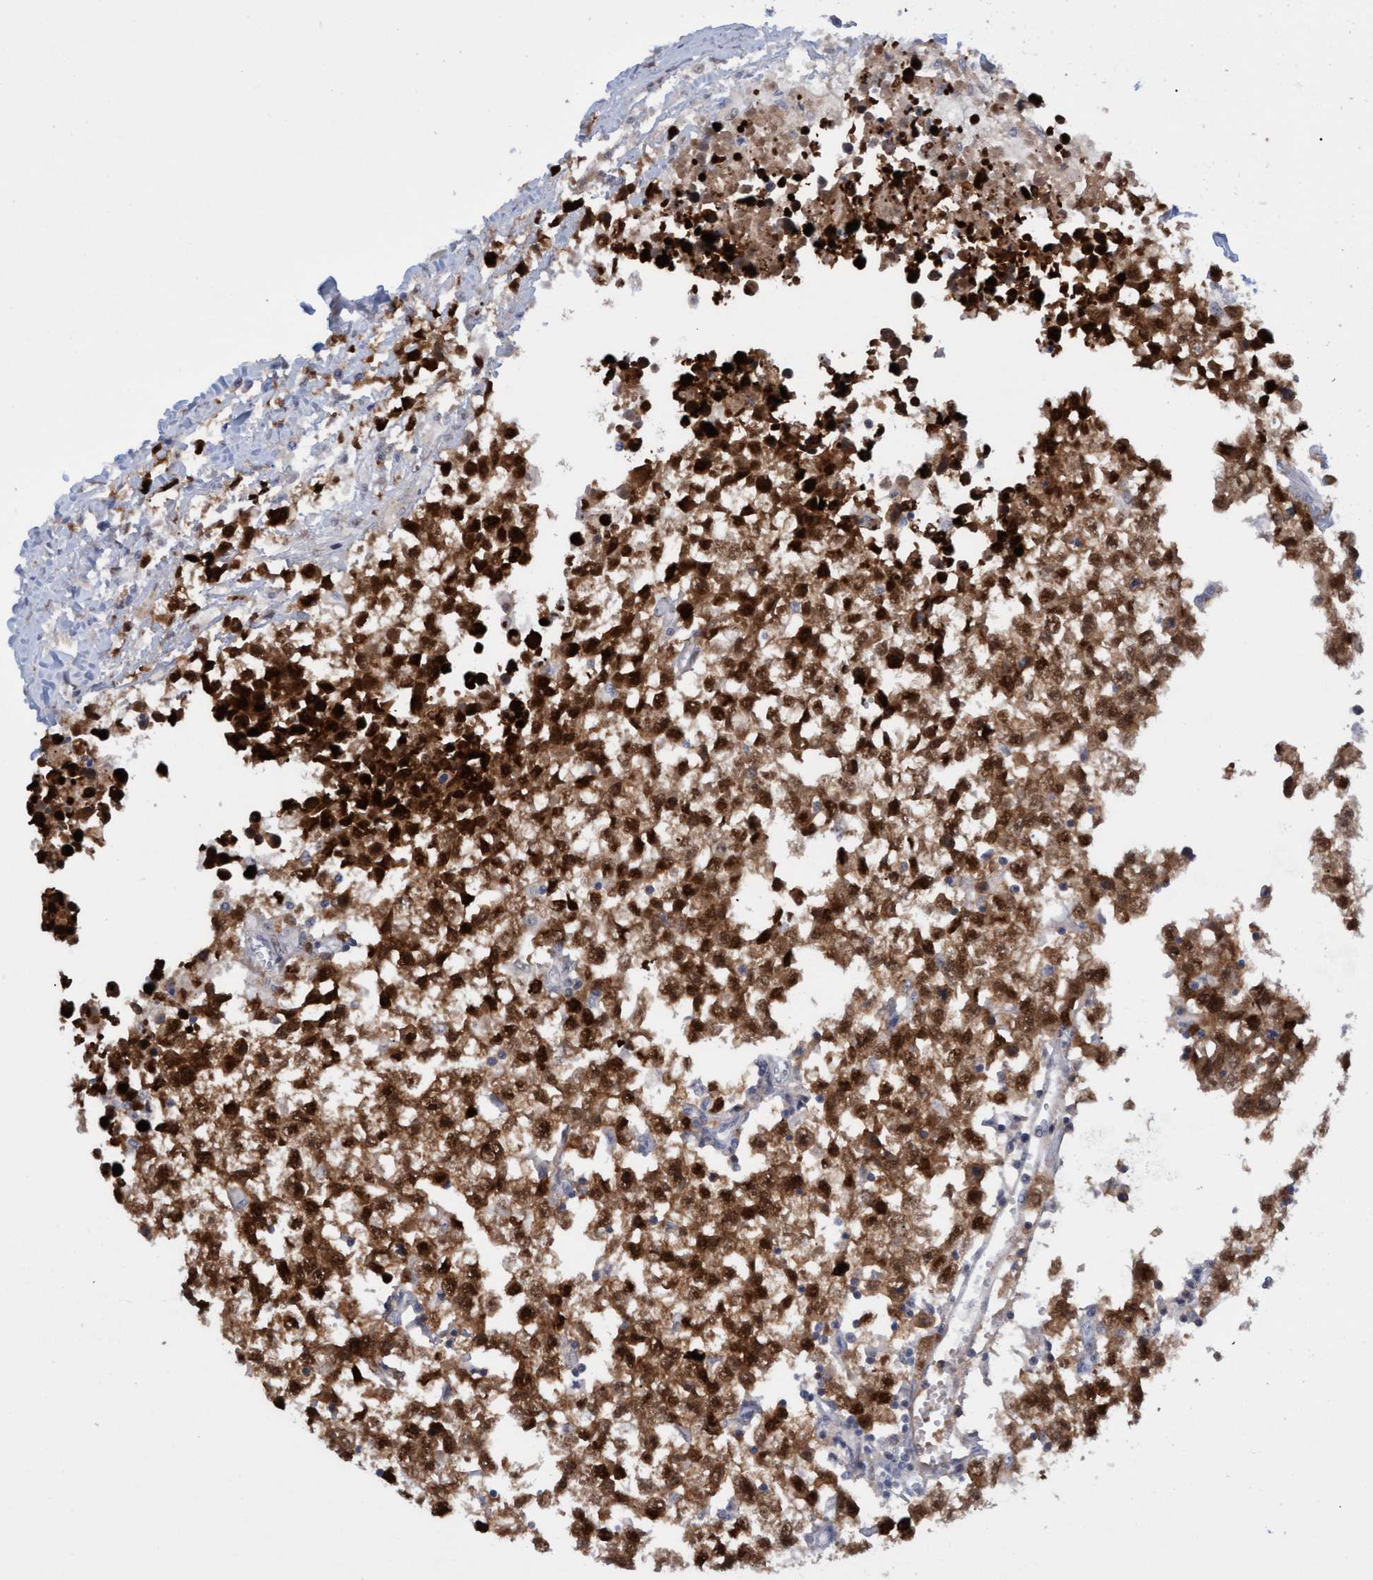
{"staining": {"intensity": "strong", "quantity": ">75%", "location": "cytoplasmic/membranous,nuclear"}, "tissue": "testis cancer", "cell_type": "Tumor cells", "image_type": "cancer", "snomed": [{"axis": "morphology", "description": "Seminoma, NOS"}, {"axis": "morphology", "description": "Carcinoma, Embryonal, NOS"}, {"axis": "topography", "description": "Testis"}], "caption": "The micrograph shows staining of testis cancer (embryonal carcinoma), revealing strong cytoplasmic/membranous and nuclear protein positivity (brown color) within tumor cells.", "gene": "PINX1", "patient": {"sex": "male", "age": 51}}